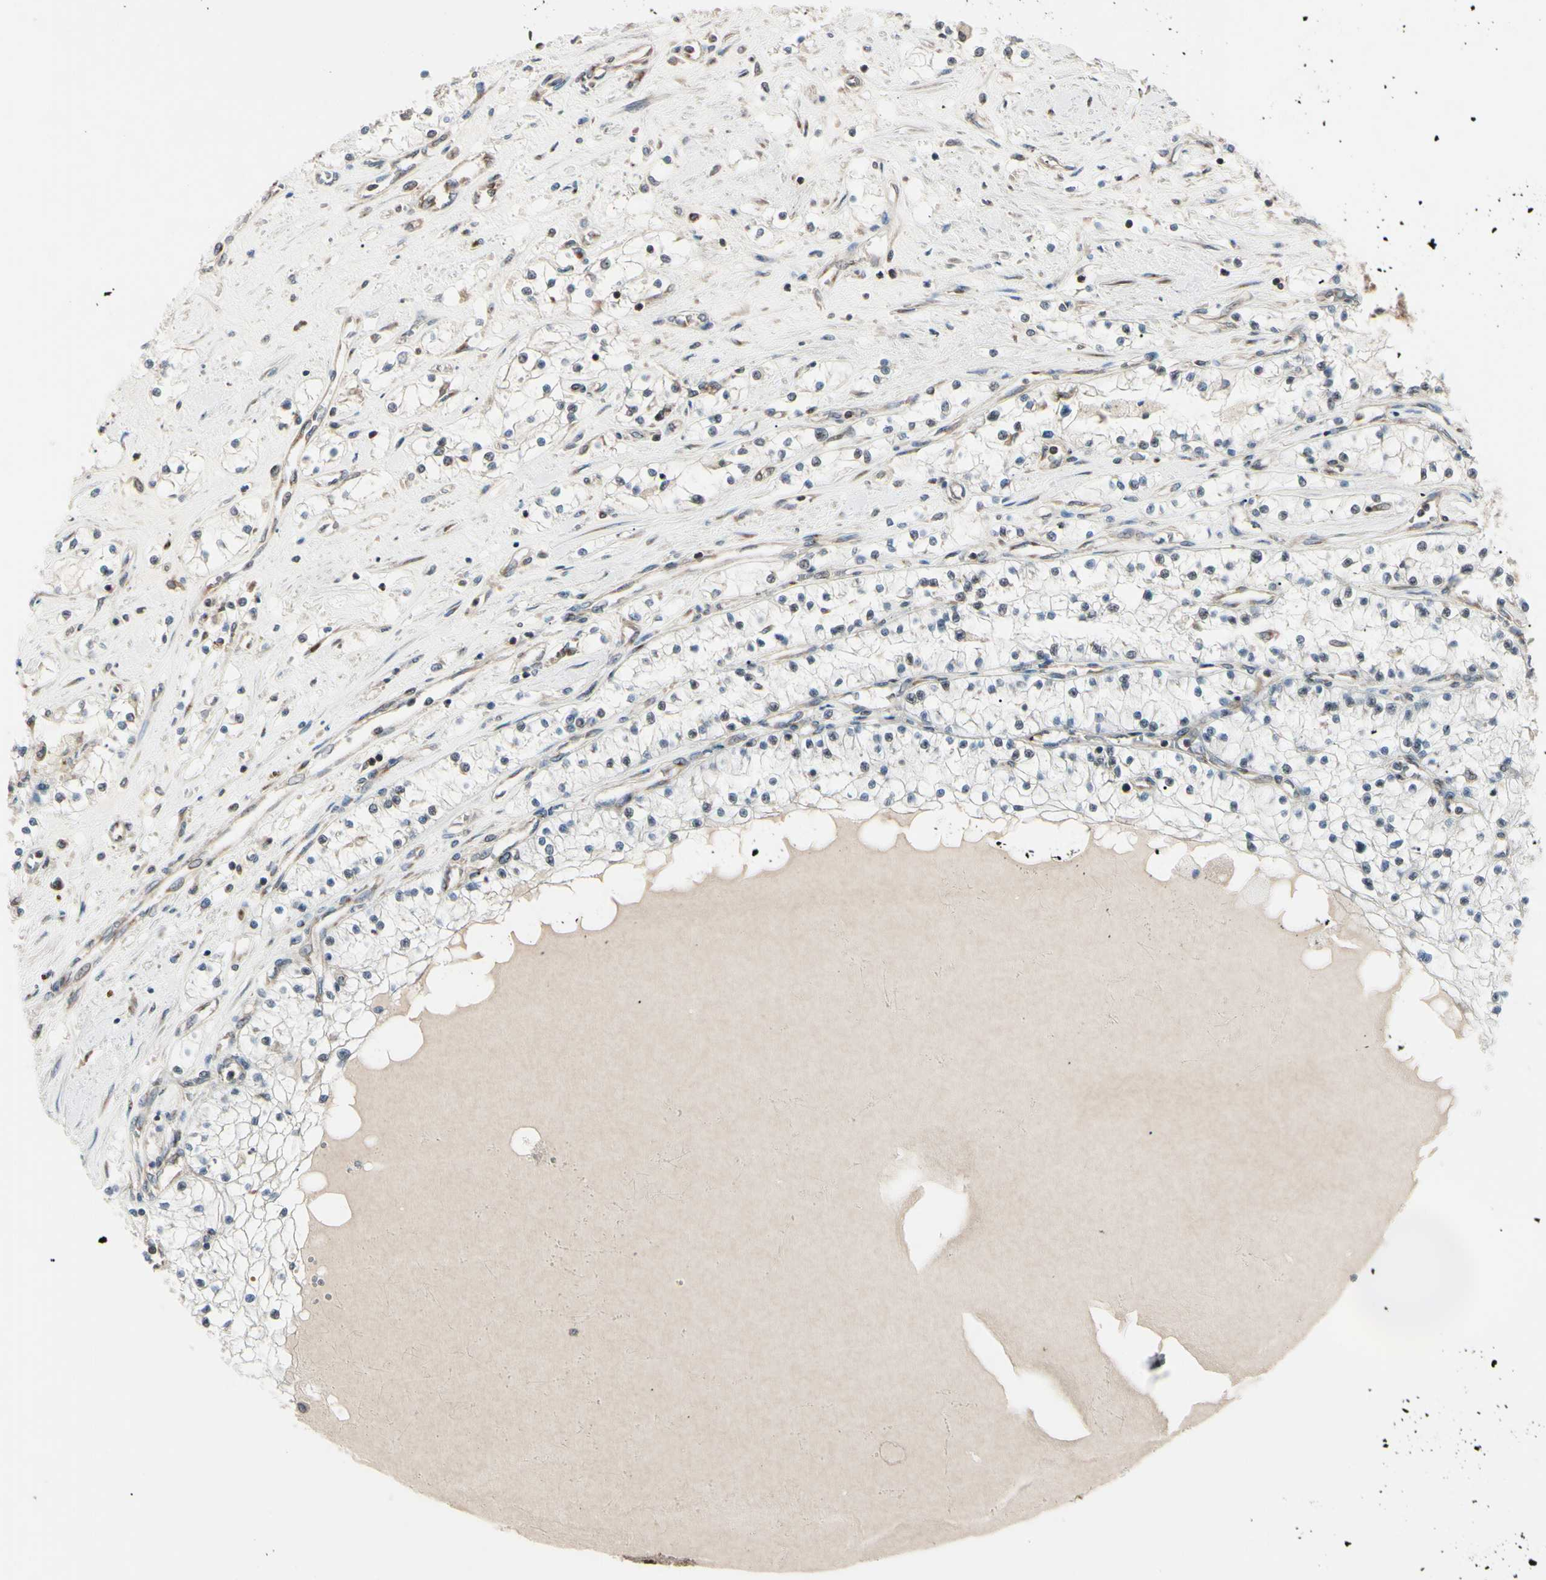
{"staining": {"intensity": "weak", "quantity": "<25%", "location": "cytoplasmic/membranous"}, "tissue": "renal cancer", "cell_type": "Tumor cells", "image_type": "cancer", "snomed": [{"axis": "morphology", "description": "Adenocarcinoma, NOS"}, {"axis": "topography", "description": "Kidney"}], "caption": "Micrograph shows no protein expression in tumor cells of renal cancer tissue.", "gene": "MAPRE1", "patient": {"sex": "male", "age": 68}}